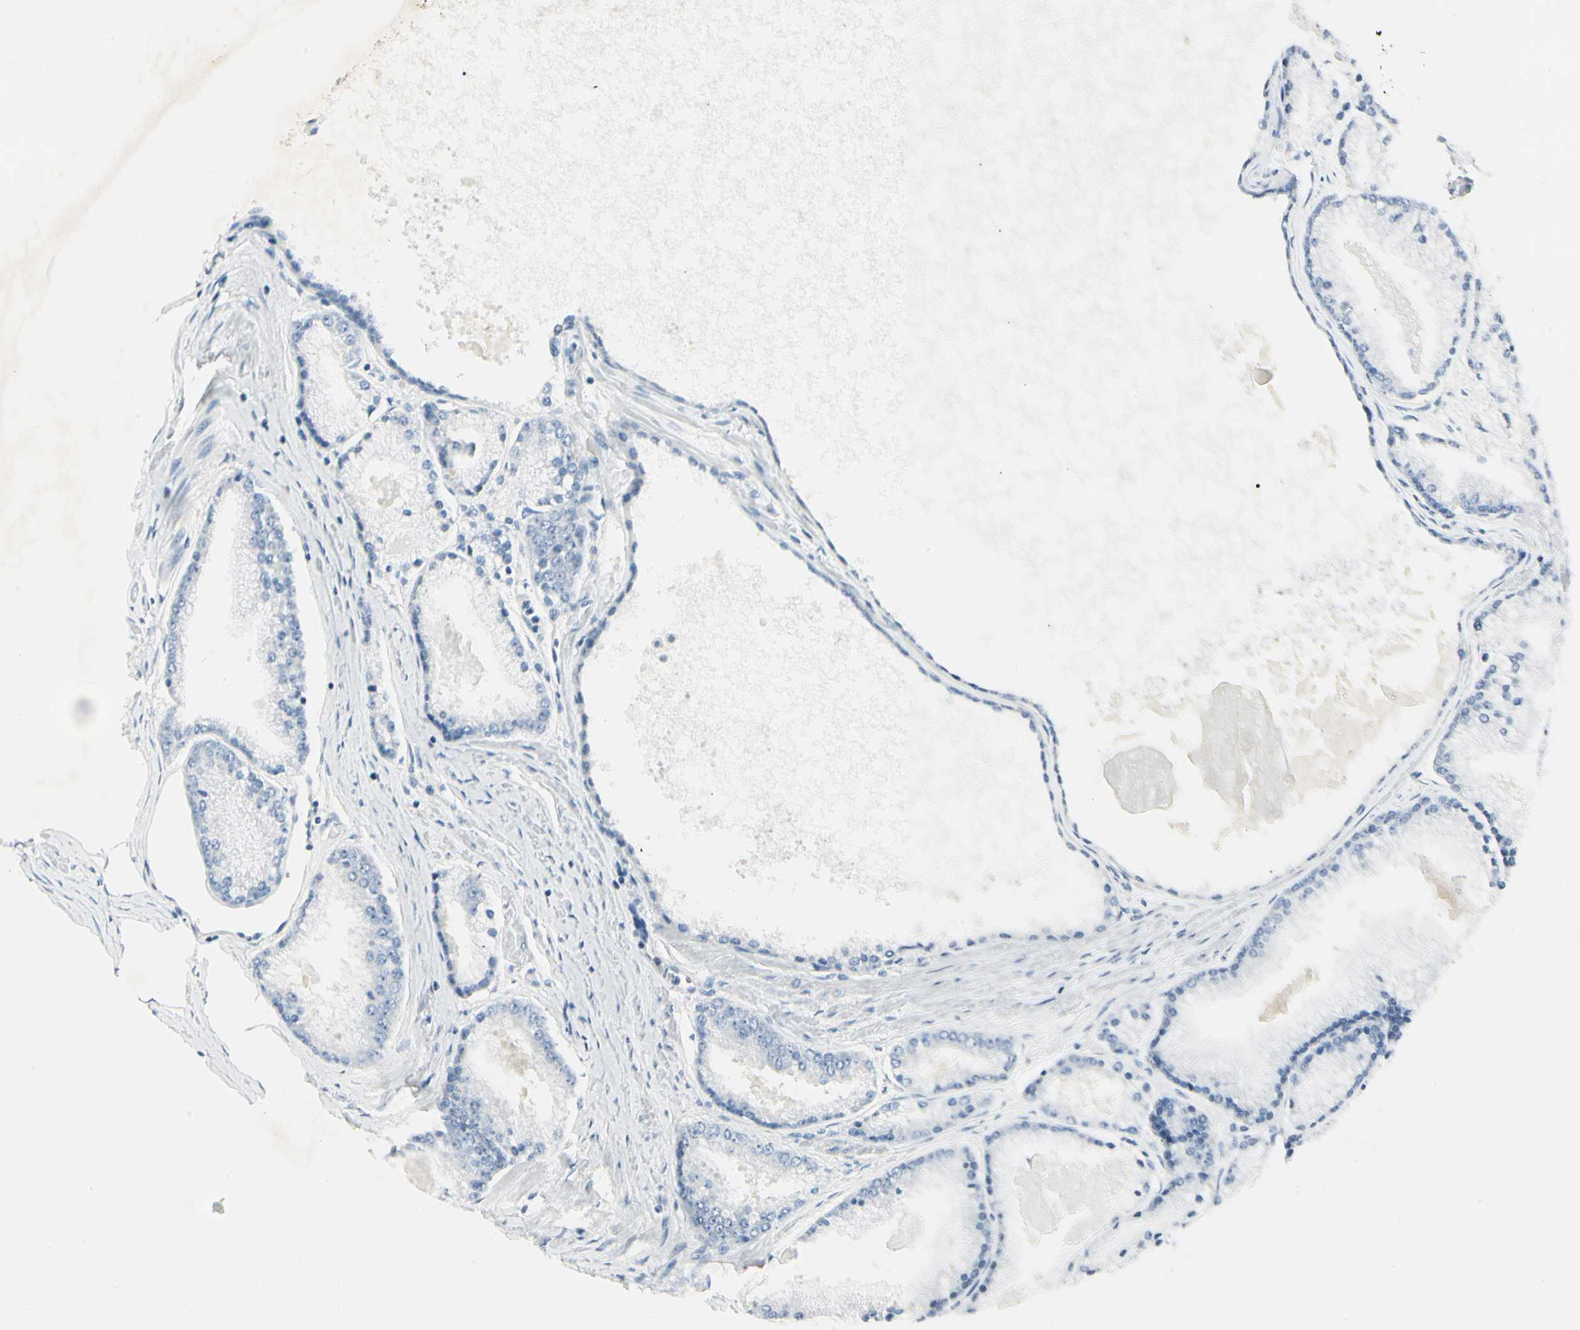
{"staining": {"intensity": "negative", "quantity": "none", "location": "none"}, "tissue": "prostate cancer", "cell_type": "Tumor cells", "image_type": "cancer", "snomed": [{"axis": "morphology", "description": "Adenocarcinoma, High grade"}, {"axis": "topography", "description": "Prostate"}], "caption": "The photomicrograph reveals no staining of tumor cells in prostate adenocarcinoma (high-grade).", "gene": "PITX1", "patient": {"sex": "male", "age": 61}}